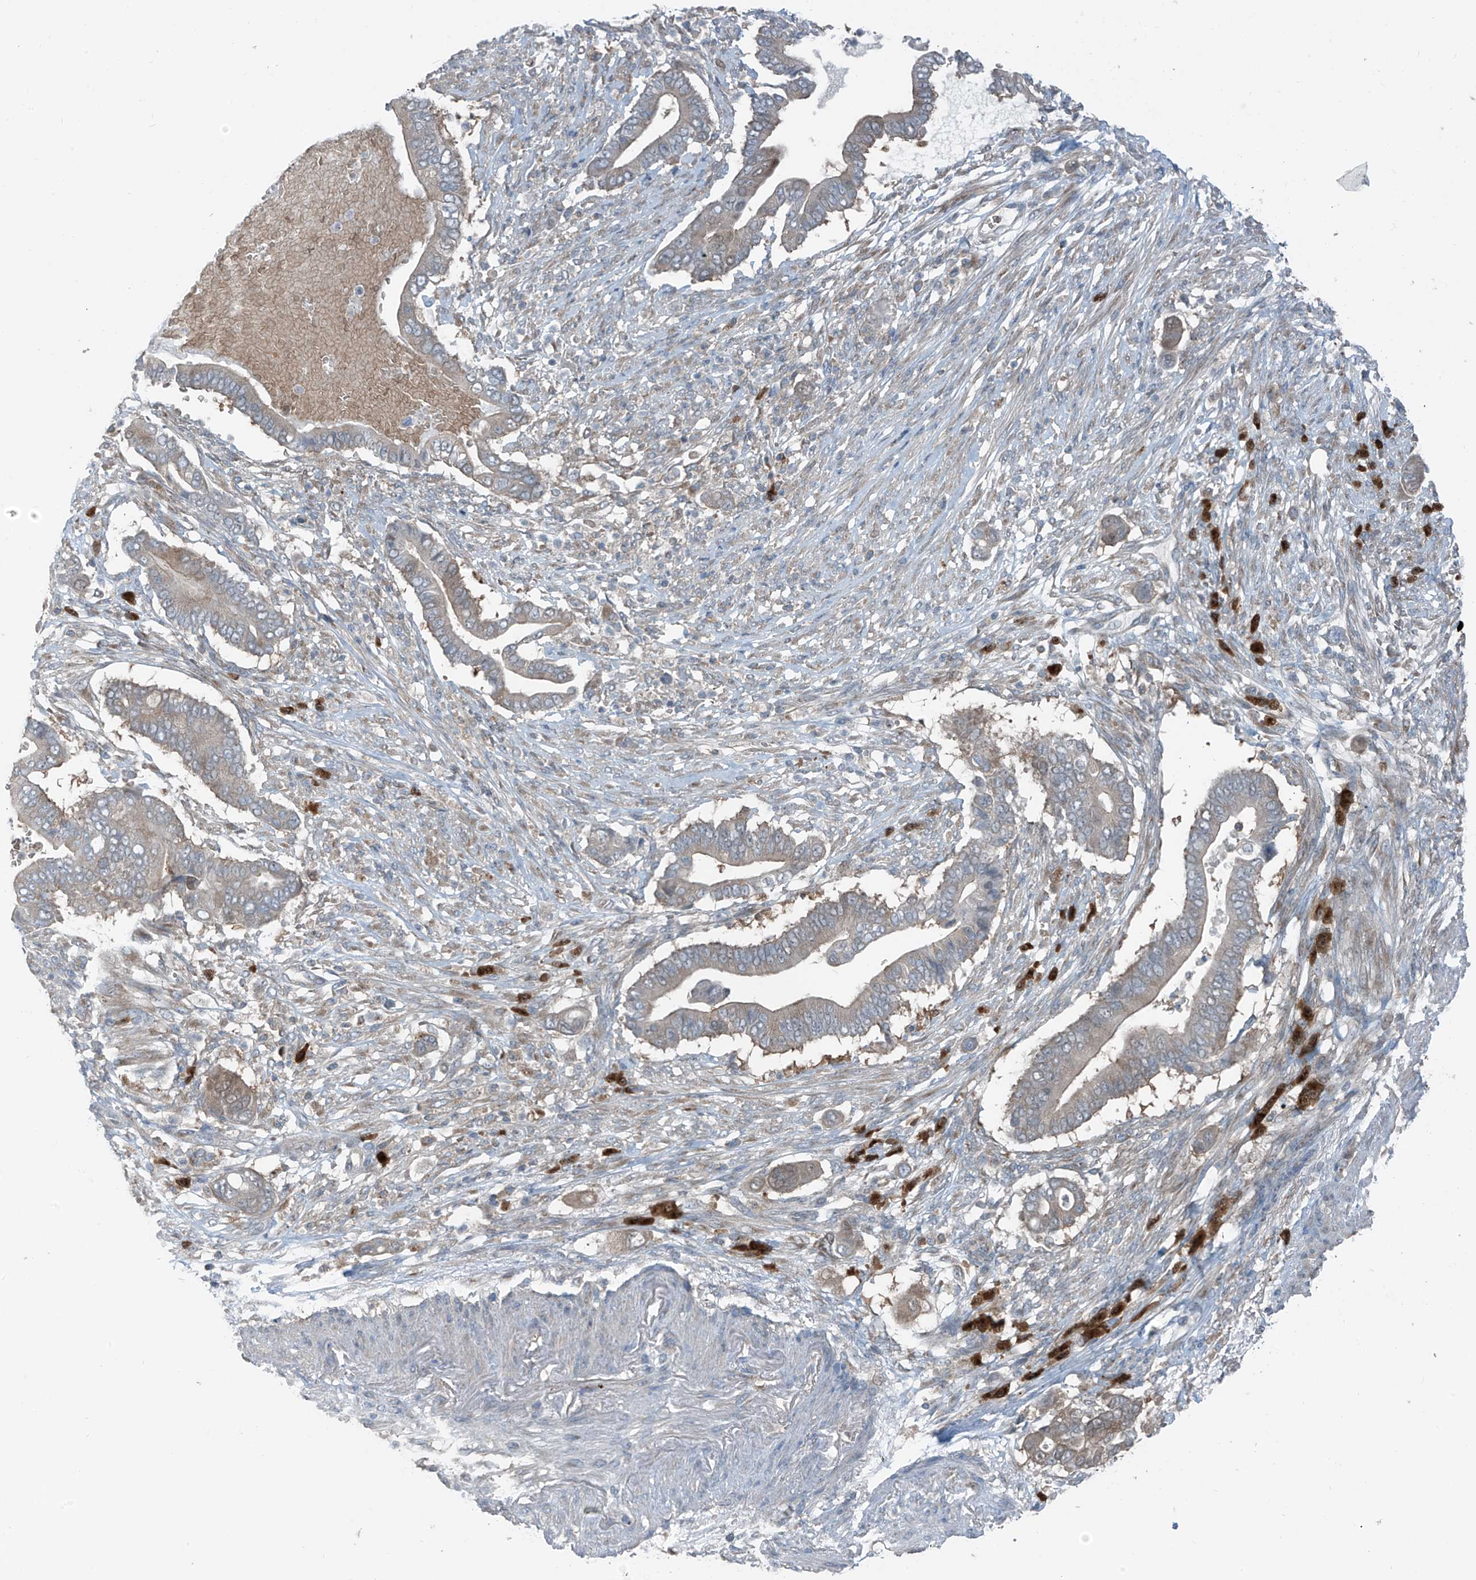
{"staining": {"intensity": "weak", "quantity": "<25%", "location": "cytoplasmic/membranous"}, "tissue": "pancreatic cancer", "cell_type": "Tumor cells", "image_type": "cancer", "snomed": [{"axis": "morphology", "description": "Adenocarcinoma, NOS"}, {"axis": "topography", "description": "Pancreas"}], "caption": "DAB immunohistochemical staining of pancreatic cancer reveals no significant expression in tumor cells.", "gene": "SLC12A6", "patient": {"sex": "male", "age": 68}}